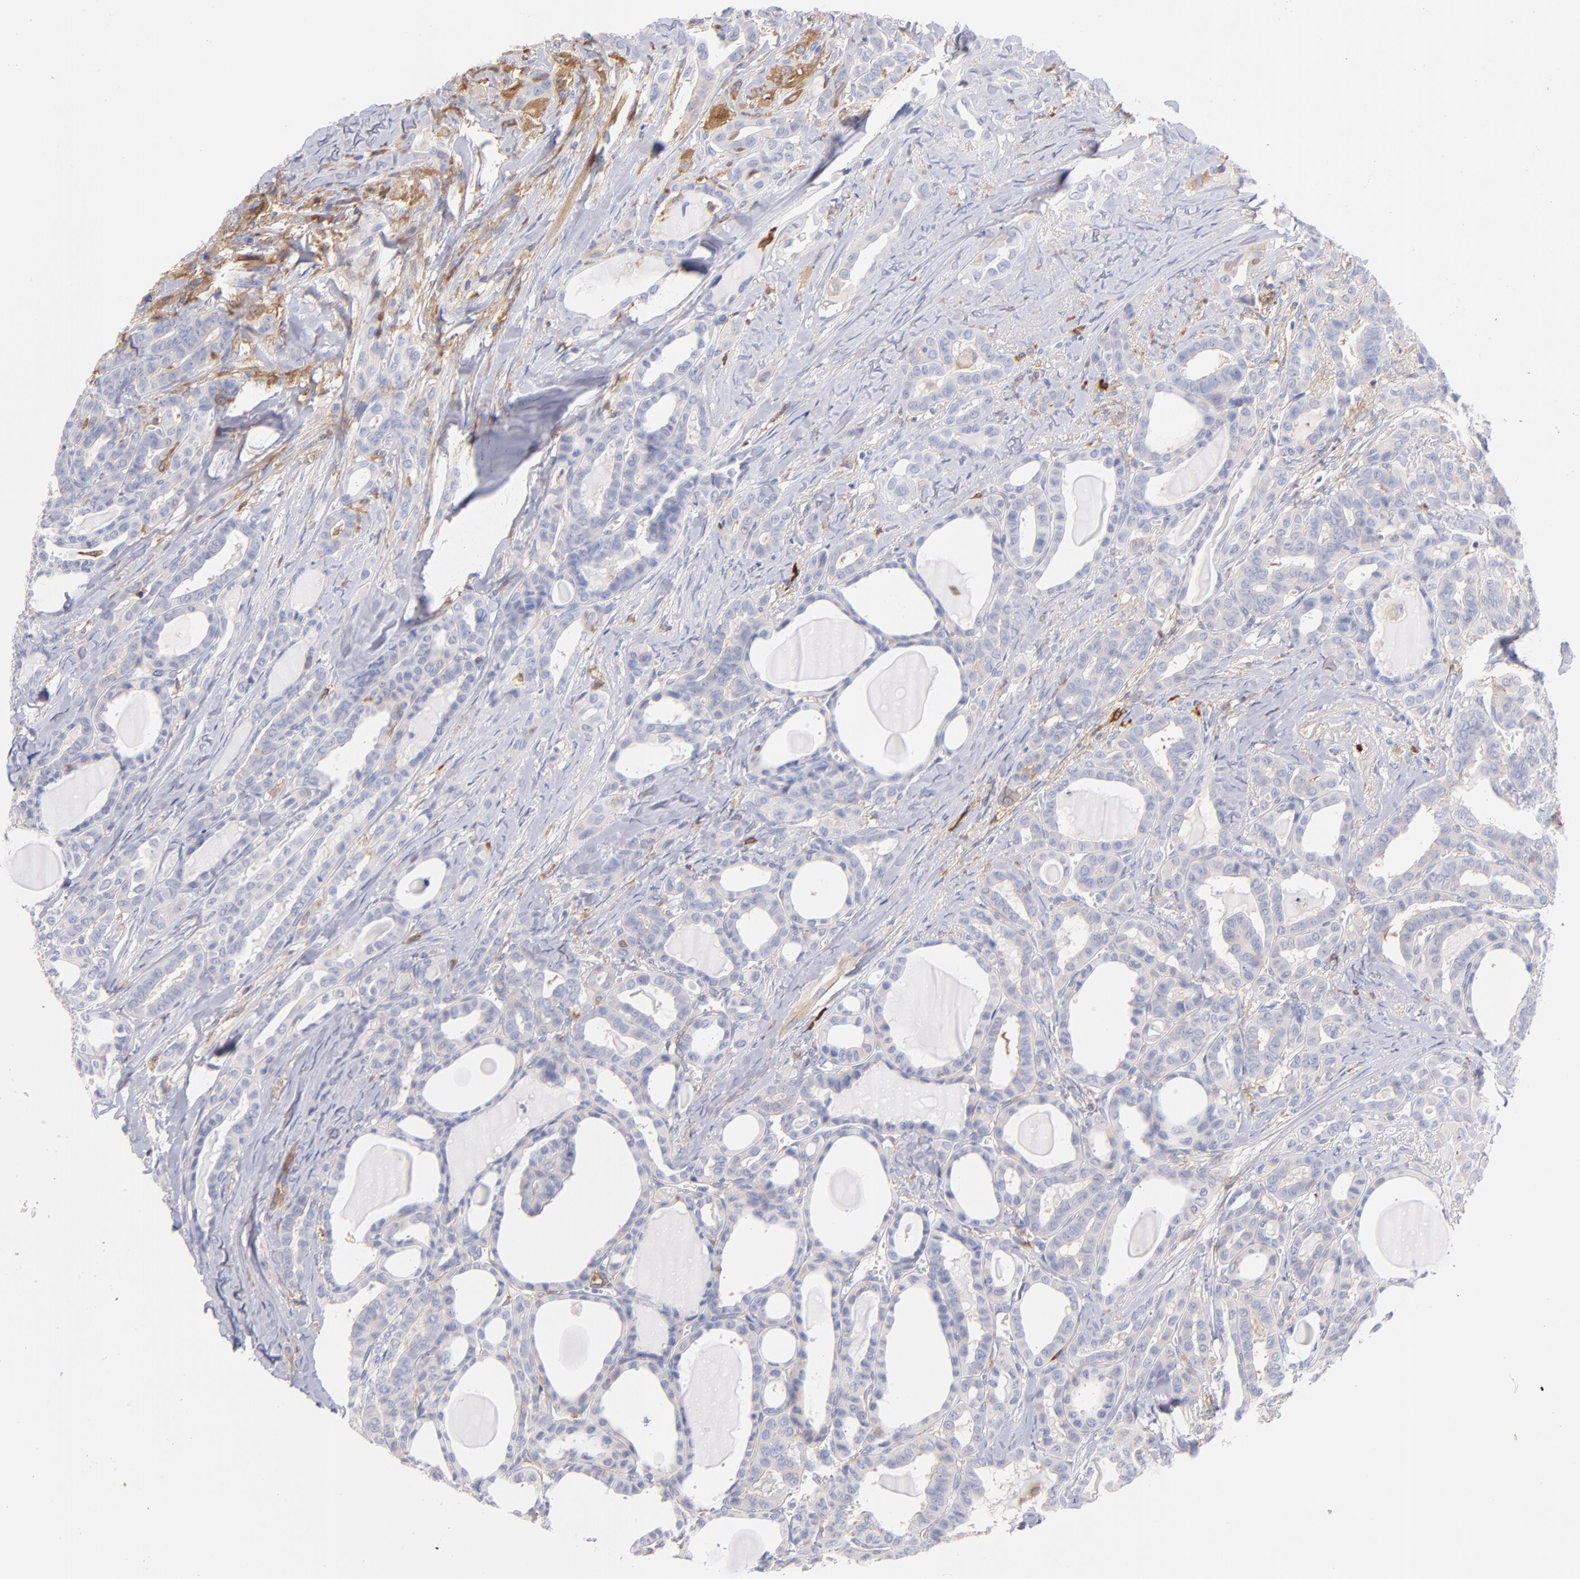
{"staining": {"intensity": "weak", "quantity": "25%-75%", "location": "cytoplasmic/membranous"}, "tissue": "thyroid cancer", "cell_type": "Tumor cells", "image_type": "cancer", "snomed": [{"axis": "morphology", "description": "Carcinoma, NOS"}, {"axis": "topography", "description": "Thyroid gland"}], "caption": "A low amount of weak cytoplasmic/membranous positivity is seen in approximately 25%-75% of tumor cells in thyroid cancer tissue.", "gene": "PRKCA", "patient": {"sex": "female", "age": 91}}